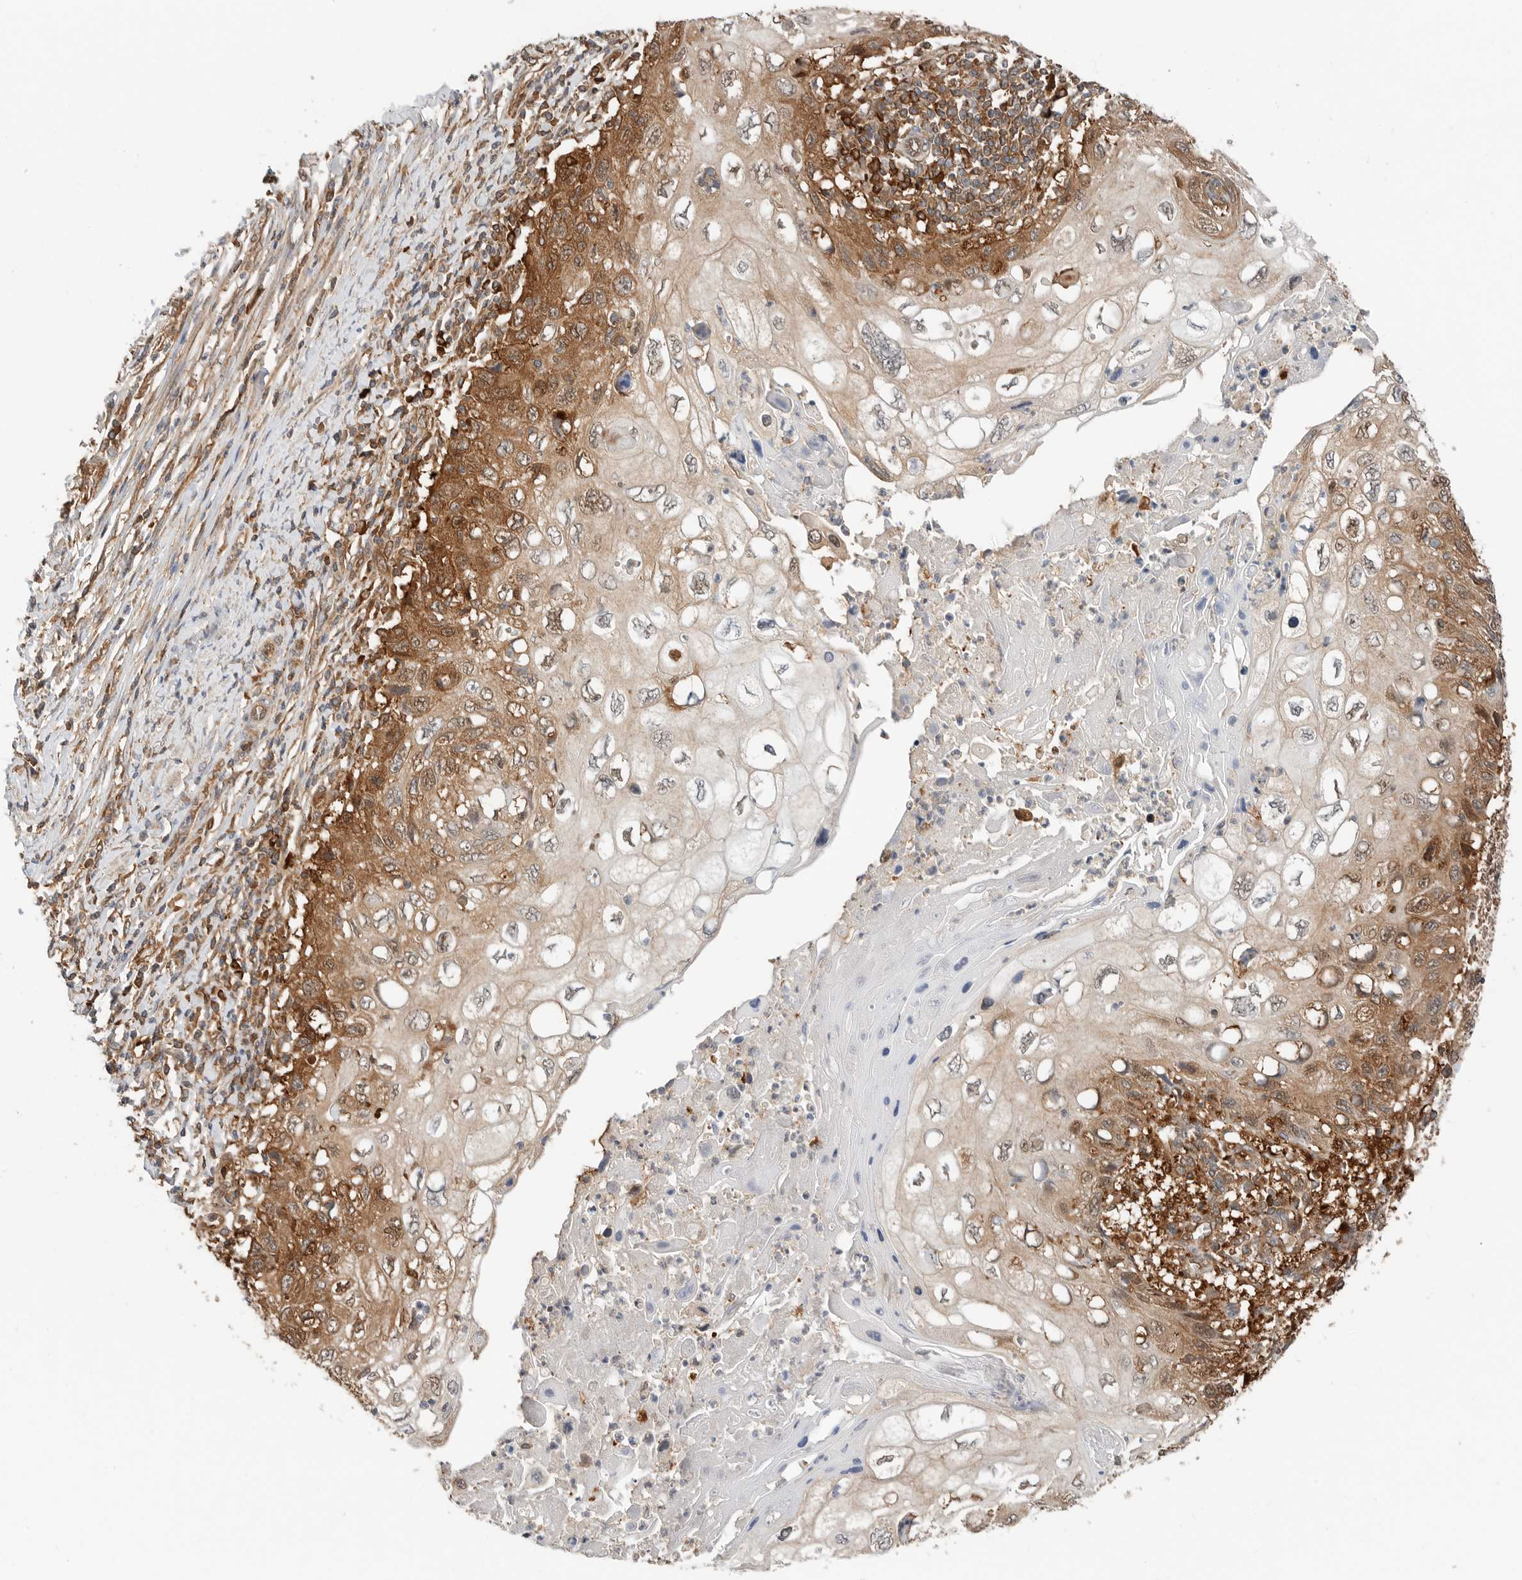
{"staining": {"intensity": "moderate", "quantity": ">75%", "location": "cytoplasmic/membranous,nuclear"}, "tissue": "cervical cancer", "cell_type": "Tumor cells", "image_type": "cancer", "snomed": [{"axis": "morphology", "description": "Squamous cell carcinoma, NOS"}, {"axis": "topography", "description": "Cervix"}], "caption": "High-magnification brightfield microscopy of cervical cancer (squamous cell carcinoma) stained with DAB (3,3'-diaminobenzidine) (brown) and counterstained with hematoxylin (blue). tumor cells exhibit moderate cytoplasmic/membranous and nuclear positivity is appreciated in approximately>75% of cells.", "gene": "XPNPEP1", "patient": {"sex": "female", "age": 70}}